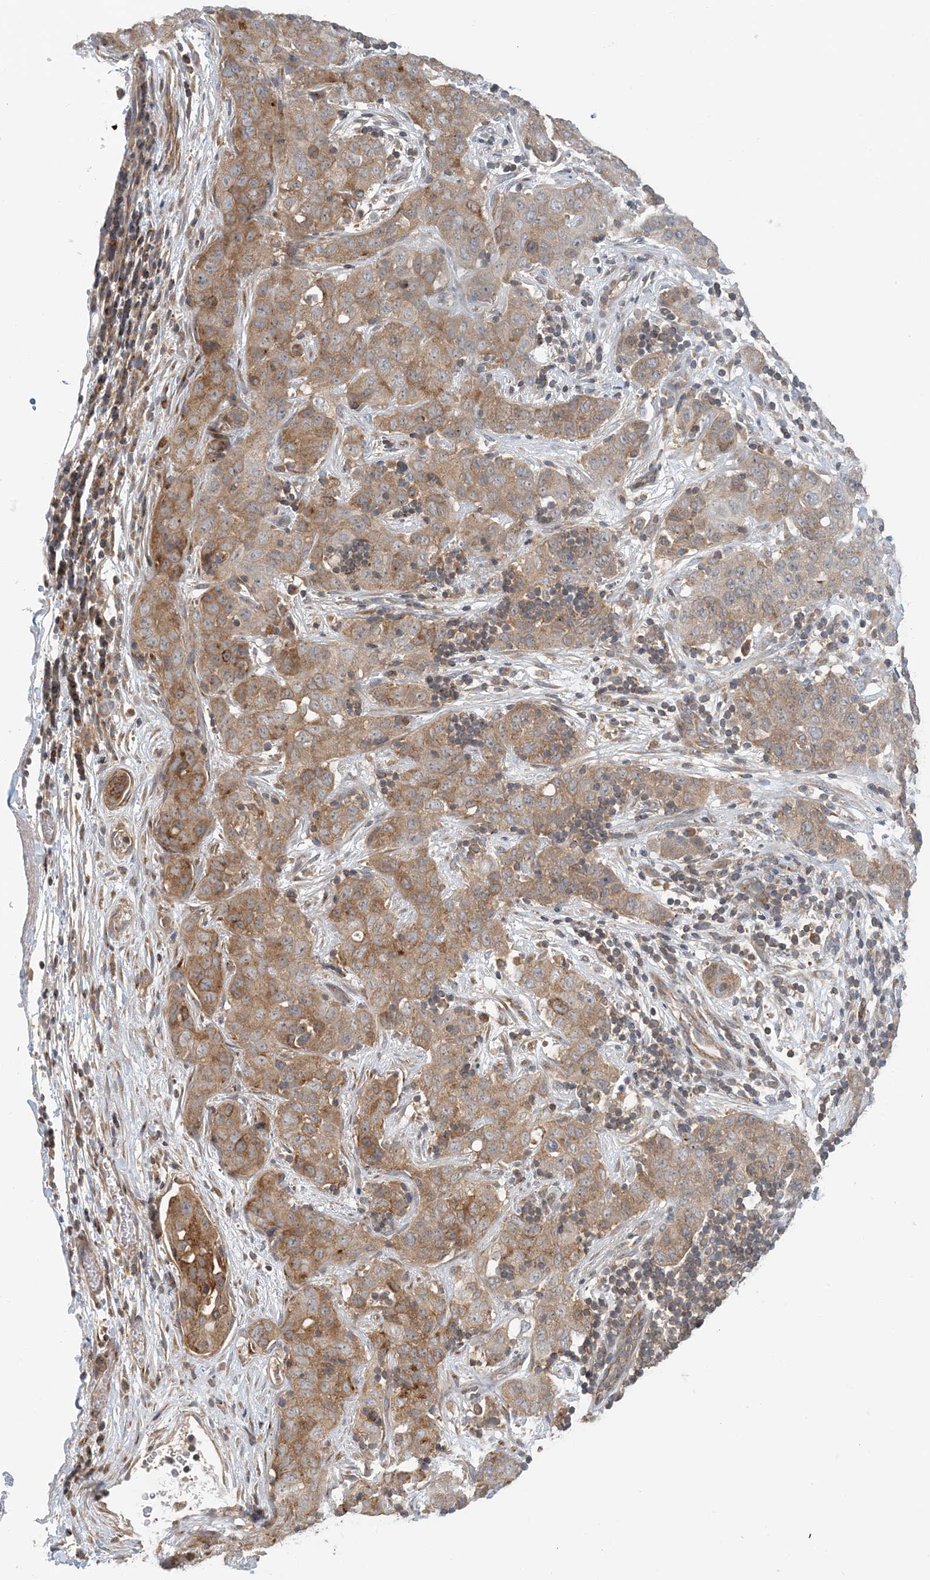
{"staining": {"intensity": "moderate", "quantity": ">75%", "location": "cytoplasmic/membranous"}, "tissue": "stomach cancer", "cell_type": "Tumor cells", "image_type": "cancer", "snomed": [{"axis": "morphology", "description": "Normal tissue, NOS"}, {"axis": "morphology", "description": "Adenocarcinoma, NOS"}, {"axis": "topography", "description": "Lymph node"}, {"axis": "topography", "description": "Stomach"}], "caption": "Moderate cytoplasmic/membranous staining is seen in approximately >75% of tumor cells in stomach adenocarcinoma.", "gene": "ATP13A2", "patient": {"sex": "male", "age": 48}}